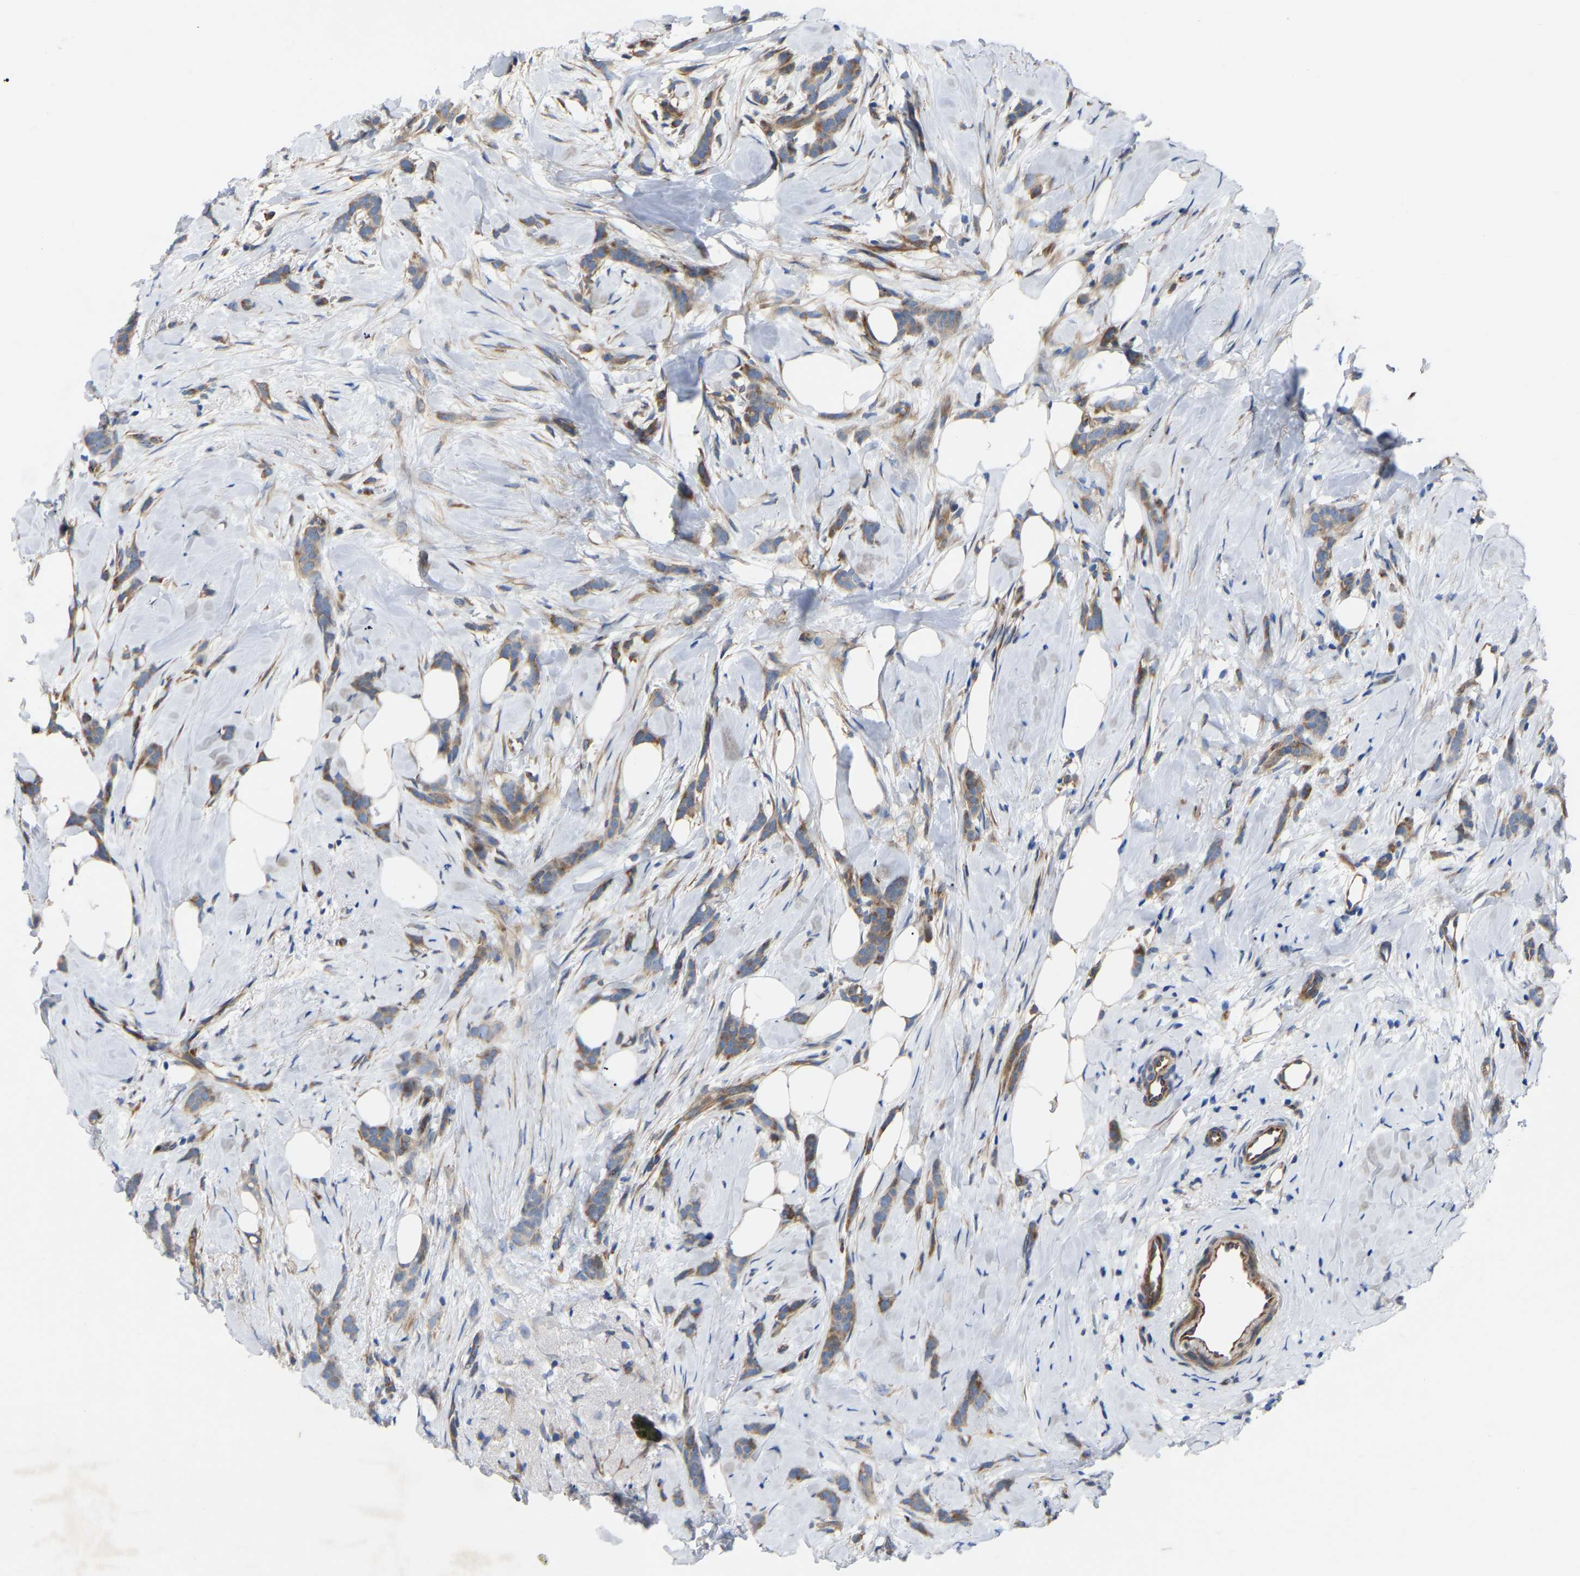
{"staining": {"intensity": "moderate", "quantity": ">75%", "location": "cytoplasmic/membranous"}, "tissue": "breast cancer", "cell_type": "Tumor cells", "image_type": "cancer", "snomed": [{"axis": "morphology", "description": "Lobular carcinoma, in situ"}, {"axis": "morphology", "description": "Lobular carcinoma"}, {"axis": "topography", "description": "Breast"}], "caption": "Immunohistochemistry of breast cancer (lobular carcinoma in situ) demonstrates medium levels of moderate cytoplasmic/membranous staining in about >75% of tumor cells. (DAB (3,3'-diaminobenzidine) IHC with brightfield microscopy, high magnification).", "gene": "TOR1B", "patient": {"sex": "female", "age": 41}}